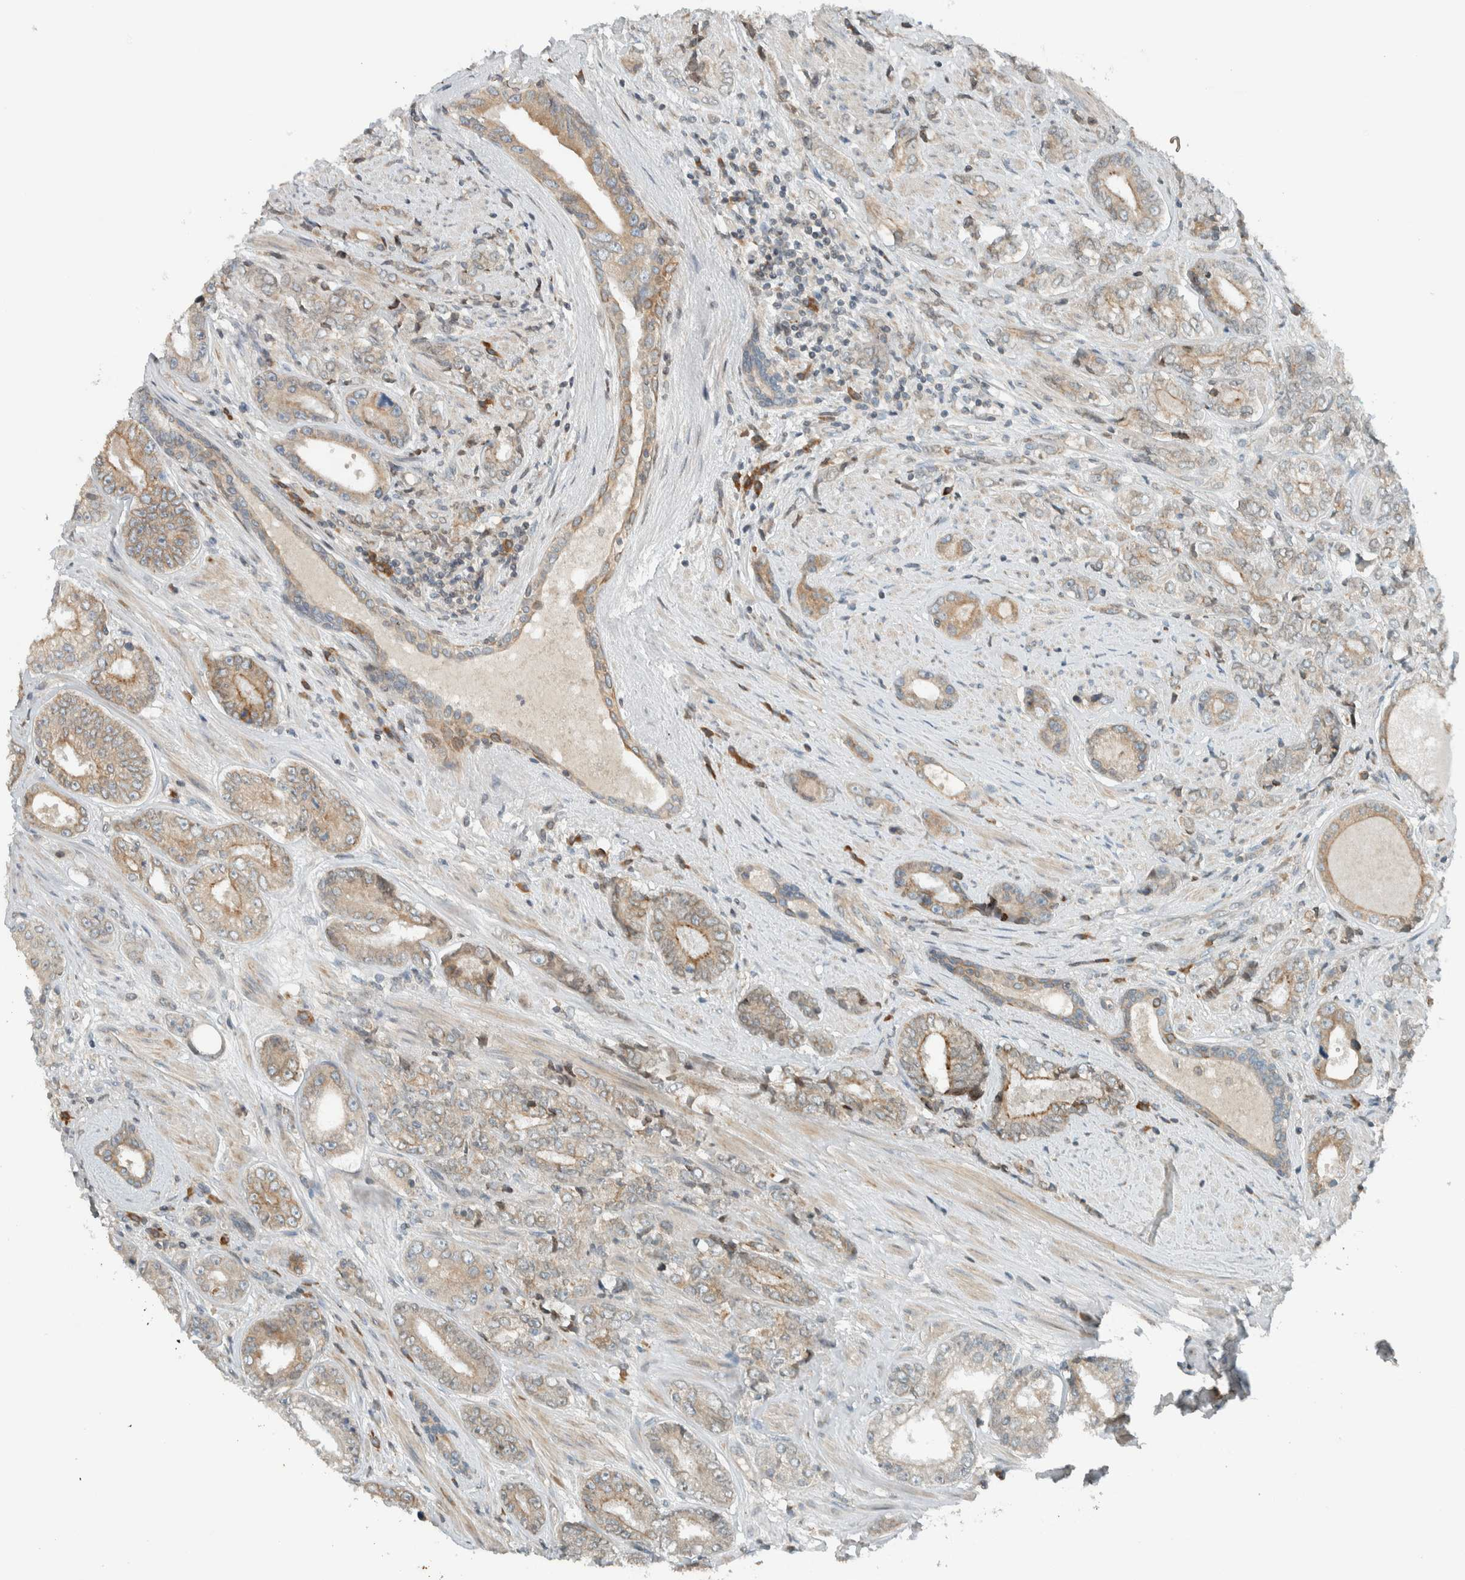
{"staining": {"intensity": "weak", "quantity": "25%-75%", "location": "cytoplasmic/membranous"}, "tissue": "prostate cancer", "cell_type": "Tumor cells", "image_type": "cancer", "snomed": [{"axis": "morphology", "description": "Adenocarcinoma, High grade"}, {"axis": "topography", "description": "Prostate"}], "caption": "Immunohistochemistry (IHC) image of neoplastic tissue: human prostate cancer stained using IHC exhibits low levels of weak protein expression localized specifically in the cytoplasmic/membranous of tumor cells, appearing as a cytoplasmic/membranous brown color.", "gene": "SEL1L", "patient": {"sex": "male", "age": 61}}